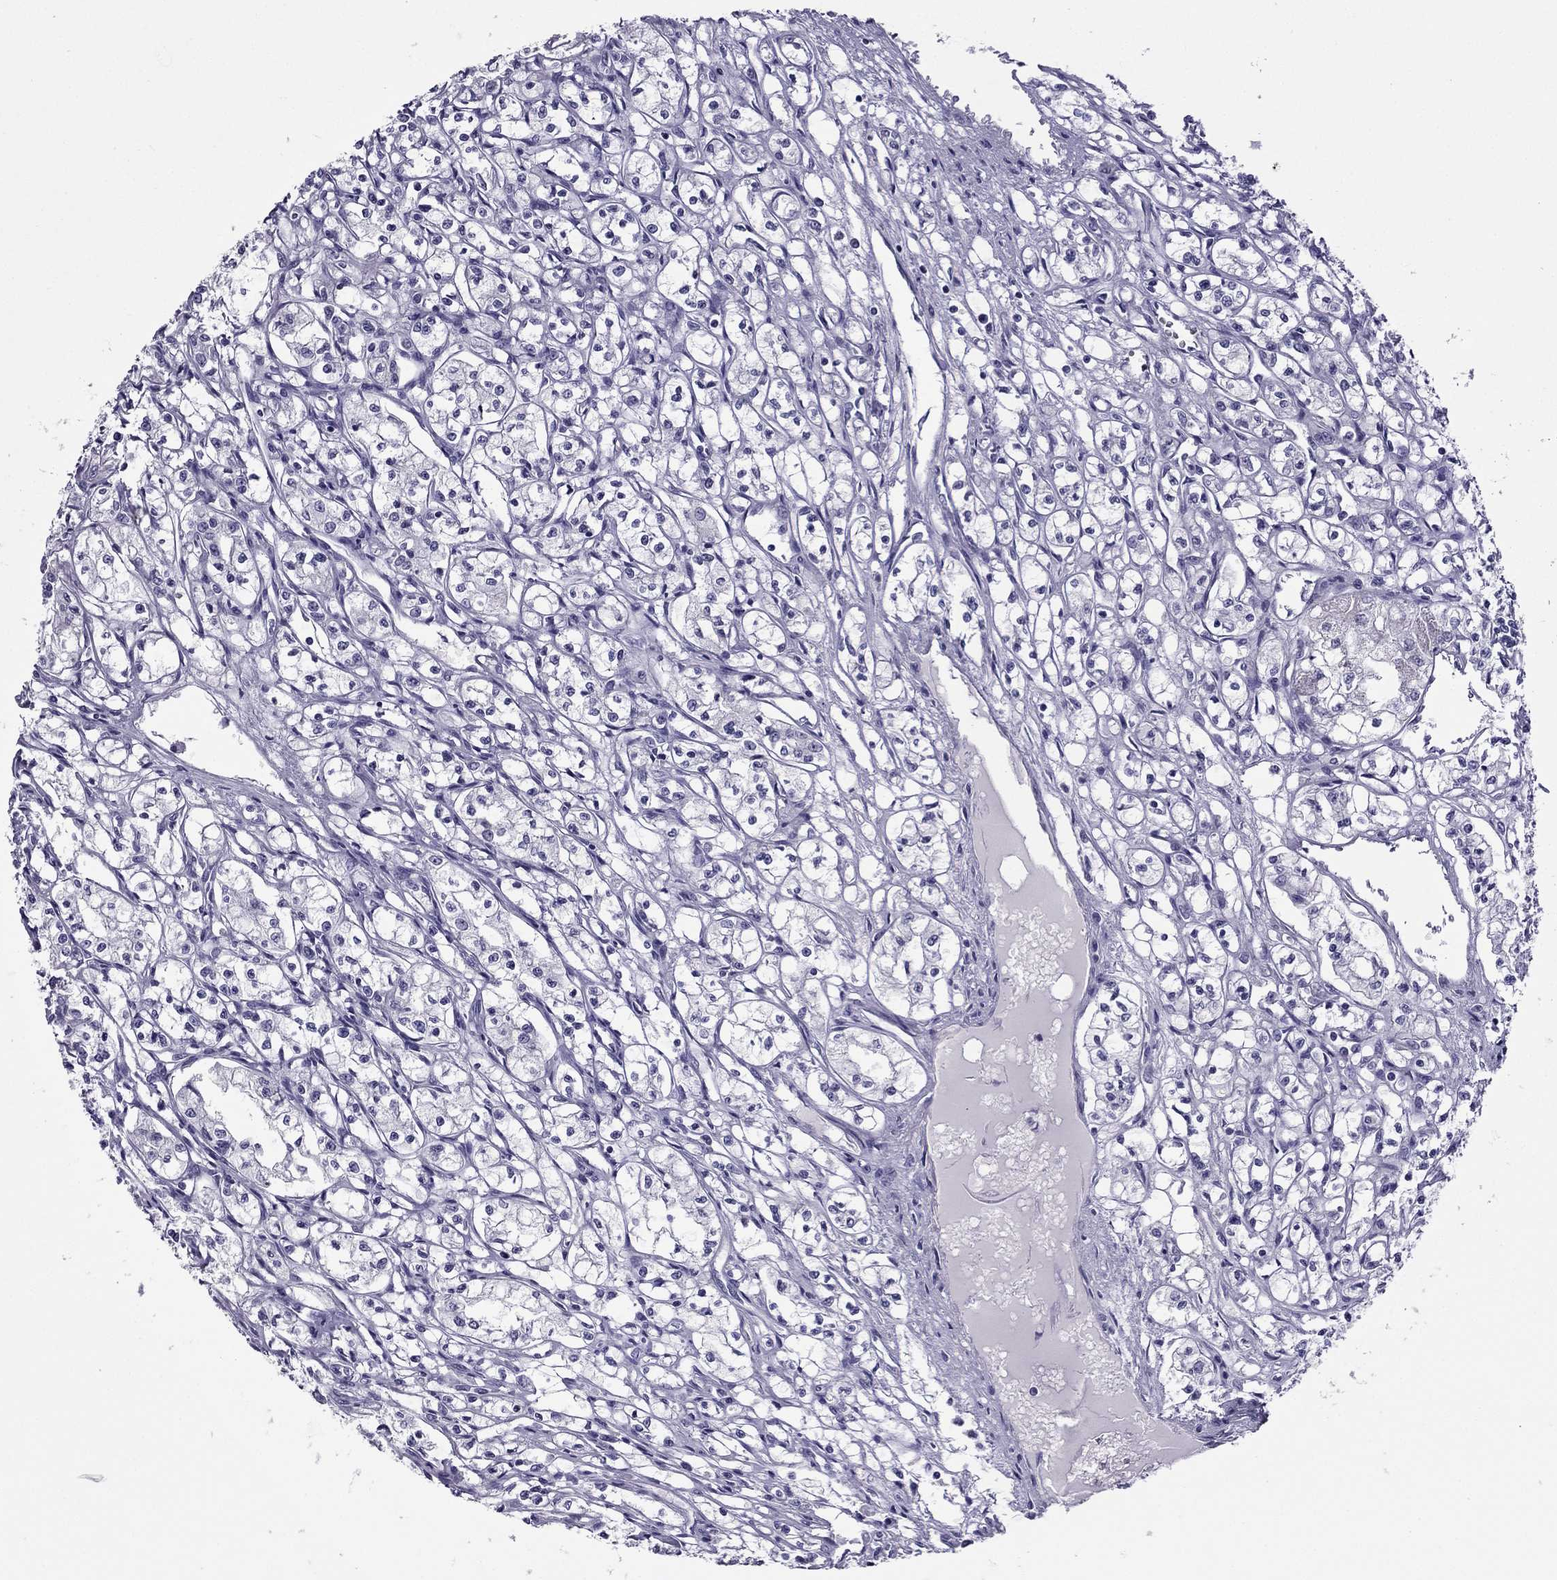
{"staining": {"intensity": "negative", "quantity": "none", "location": "none"}, "tissue": "renal cancer", "cell_type": "Tumor cells", "image_type": "cancer", "snomed": [{"axis": "morphology", "description": "Adenocarcinoma, NOS"}, {"axis": "topography", "description": "Kidney"}], "caption": "Immunohistochemical staining of adenocarcinoma (renal) shows no significant staining in tumor cells.", "gene": "MYLK3", "patient": {"sex": "male", "age": 56}}